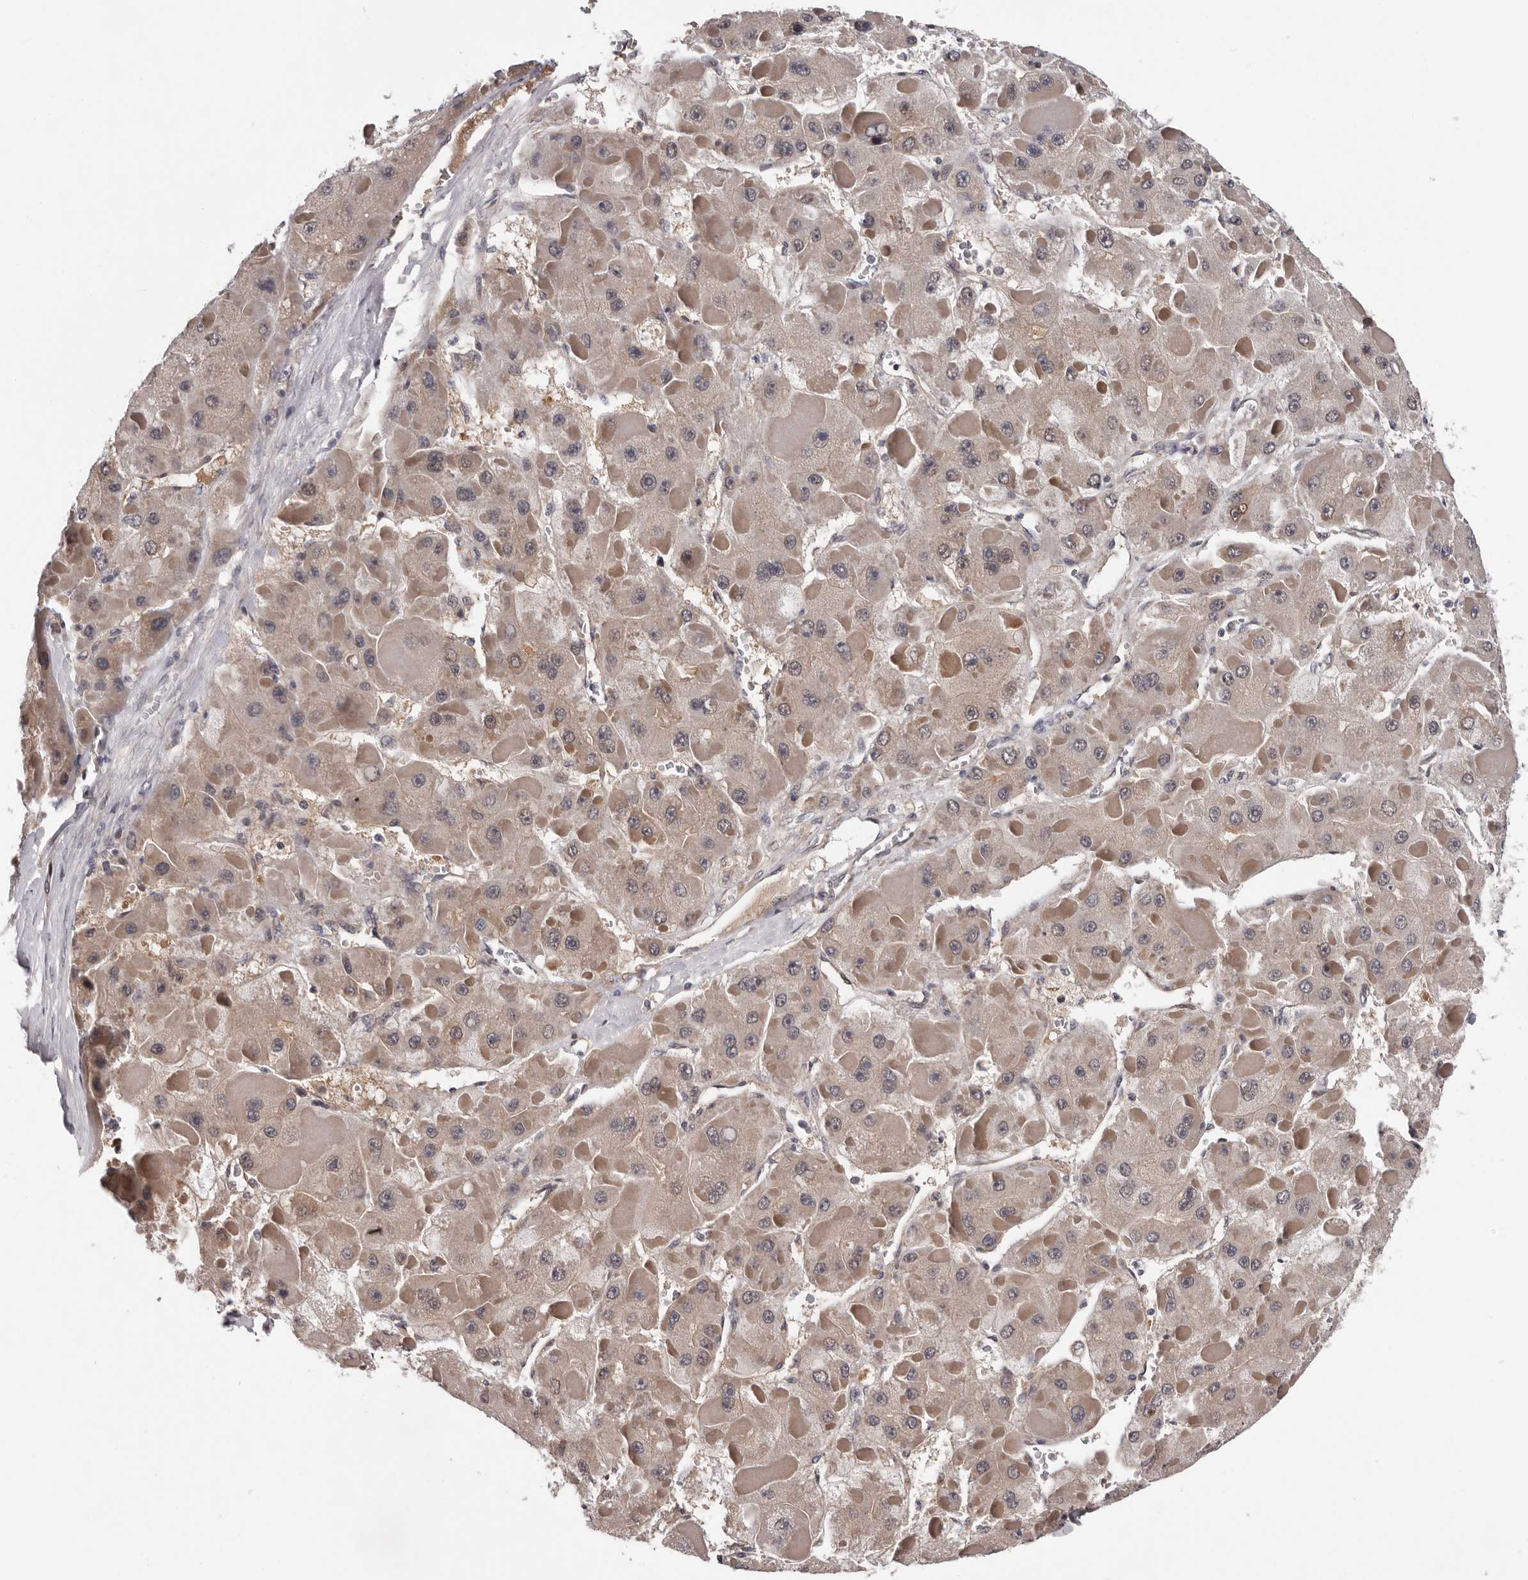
{"staining": {"intensity": "moderate", "quantity": ">75%", "location": "cytoplasmic/membranous,nuclear"}, "tissue": "liver cancer", "cell_type": "Tumor cells", "image_type": "cancer", "snomed": [{"axis": "morphology", "description": "Carcinoma, Hepatocellular, NOS"}, {"axis": "topography", "description": "Liver"}], "caption": "Immunohistochemistry (IHC) photomicrograph of neoplastic tissue: human hepatocellular carcinoma (liver) stained using immunohistochemistry exhibits medium levels of moderate protein expression localized specifically in the cytoplasmic/membranous and nuclear of tumor cells, appearing as a cytoplasmic/membranous and nuclear brown color.", "gene": "MED8", "patient": {"sex": "female", "age": 73}}